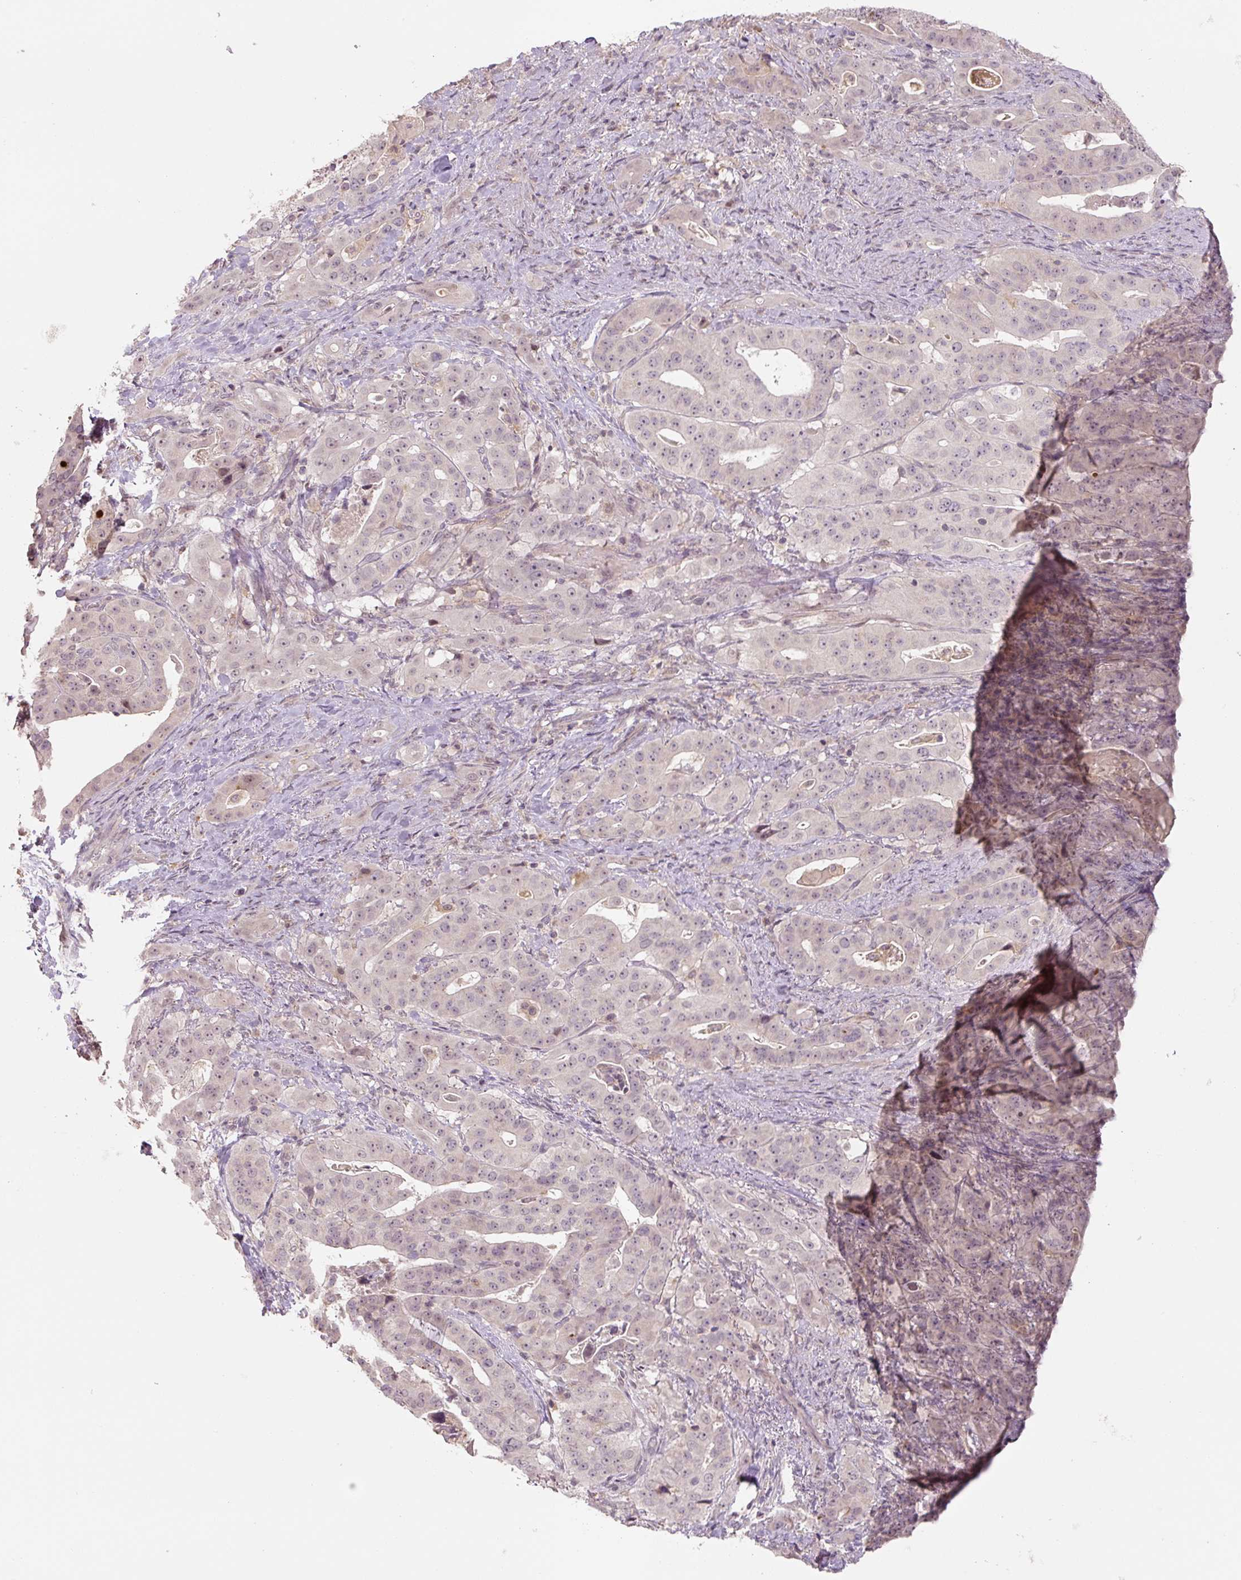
{"staining": {"intensity": "negative", "quantity": "none", "location": "none"}, "tissue": "stomach cancer", "cell_type": "Tumor cells", "image_type": "cancer", "snomed": [{"axis": "morphology", "description": "Adenocarcinoma, NOS"}, {"axis": "topography", "description": "Stomach"}], "caption": "This is a photomicrograph of immunohistochemistry (IHC) staining of stomach cancer (adenocarcinoma), which shows no staining in tumor cells.", "gene": "C2orf73", "patient": {"sex": "male", "age": 48}}